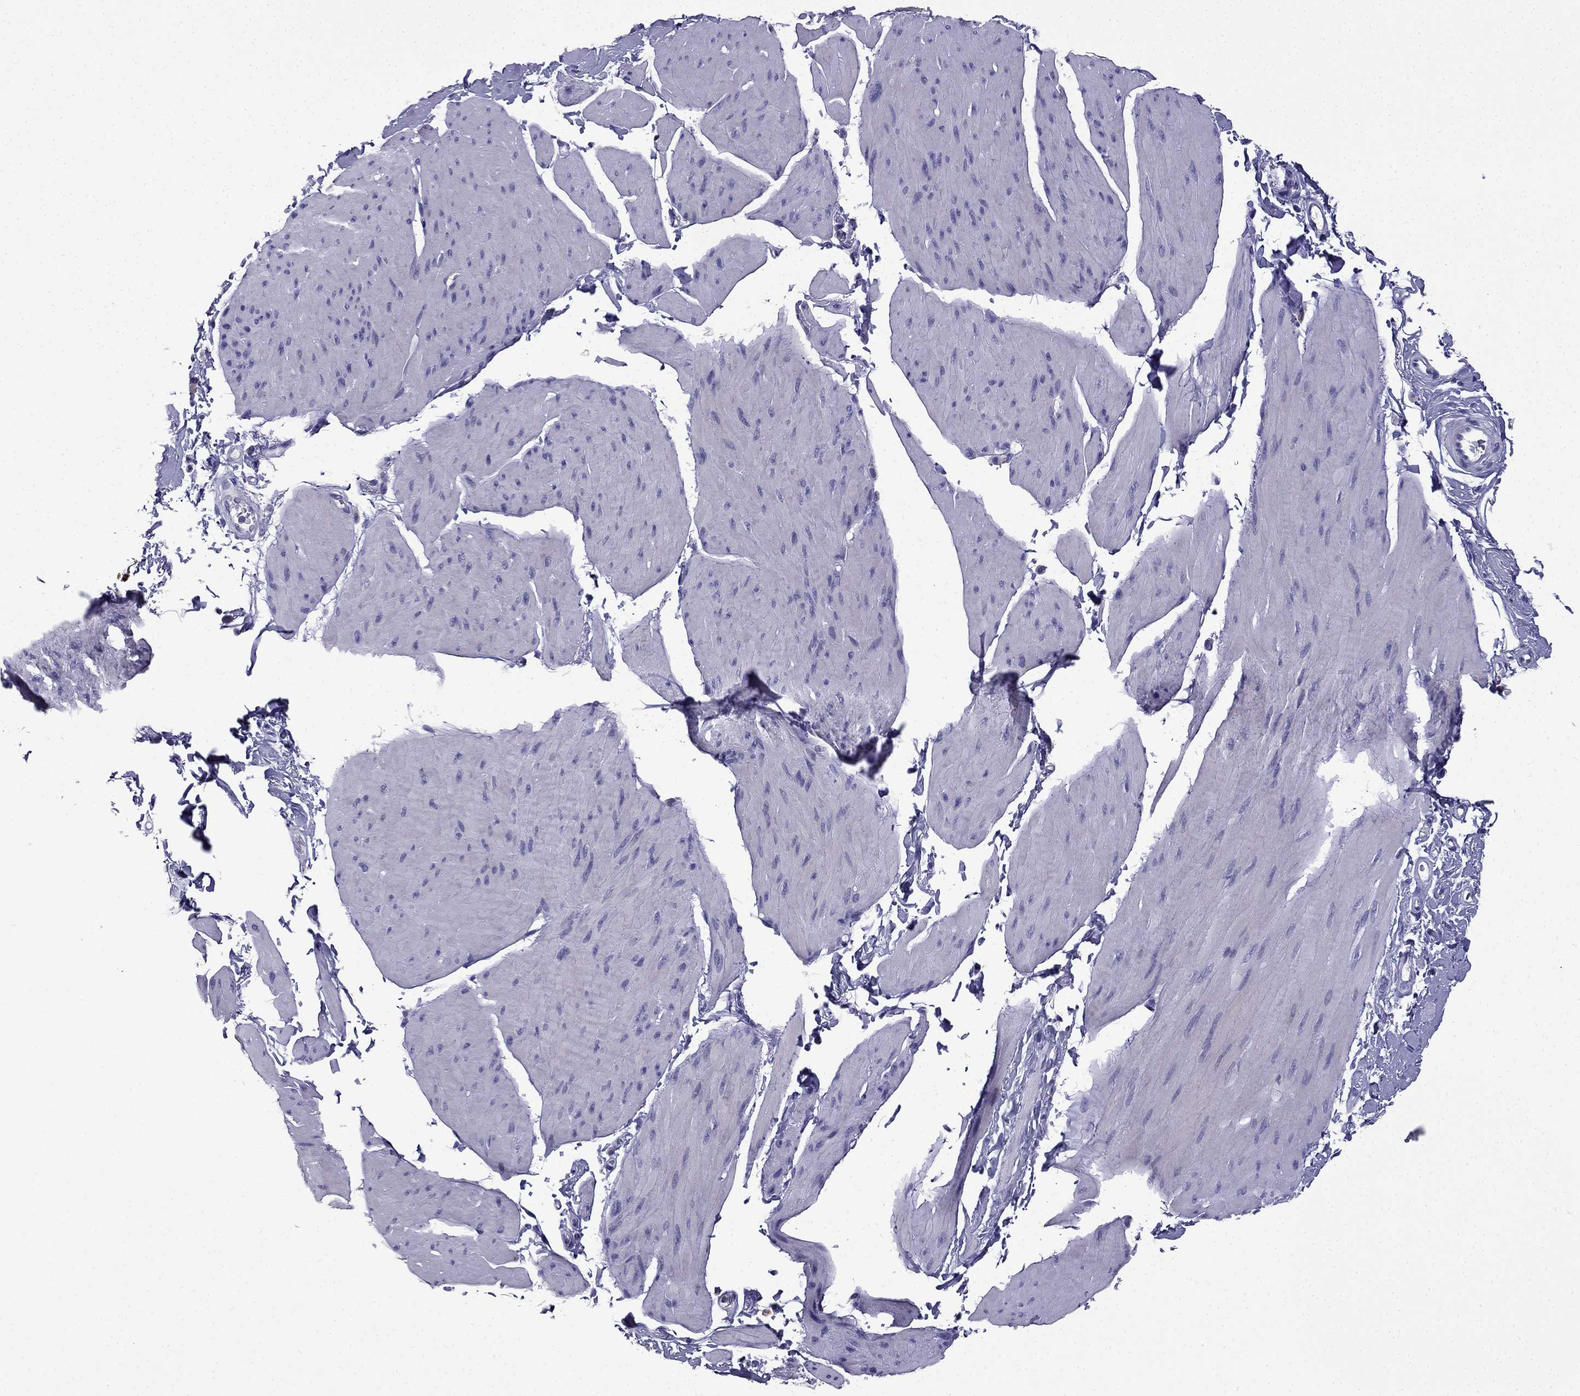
{"staining": {"intensity": "negative", "quantity": "none", "location": "none"}, "tissue": "smooth muscle", "cell_type": "Smooth muscle cells", "image_type": "normal", "snomed": [{"axis": "morphology", "description": "Normal tissue, NOS"}, {"axis": "topography", "description": "Adipose tissue"}, {"axis": "topography", "description": "Smooth muscle"}, {"axis": "topography", "description": "Peripheral nerve tissue"}], "caption": "Smooth muscle cells show no significant protein expression in normal smooth muscle. The staining was performed using DAB to visualize the protein expression in brown, while the nuclei were stained in blue with hematoxylin (Magnification: 20x).", "gene": "TSSK4", "patient": {"sex": "male", "age": 83}}